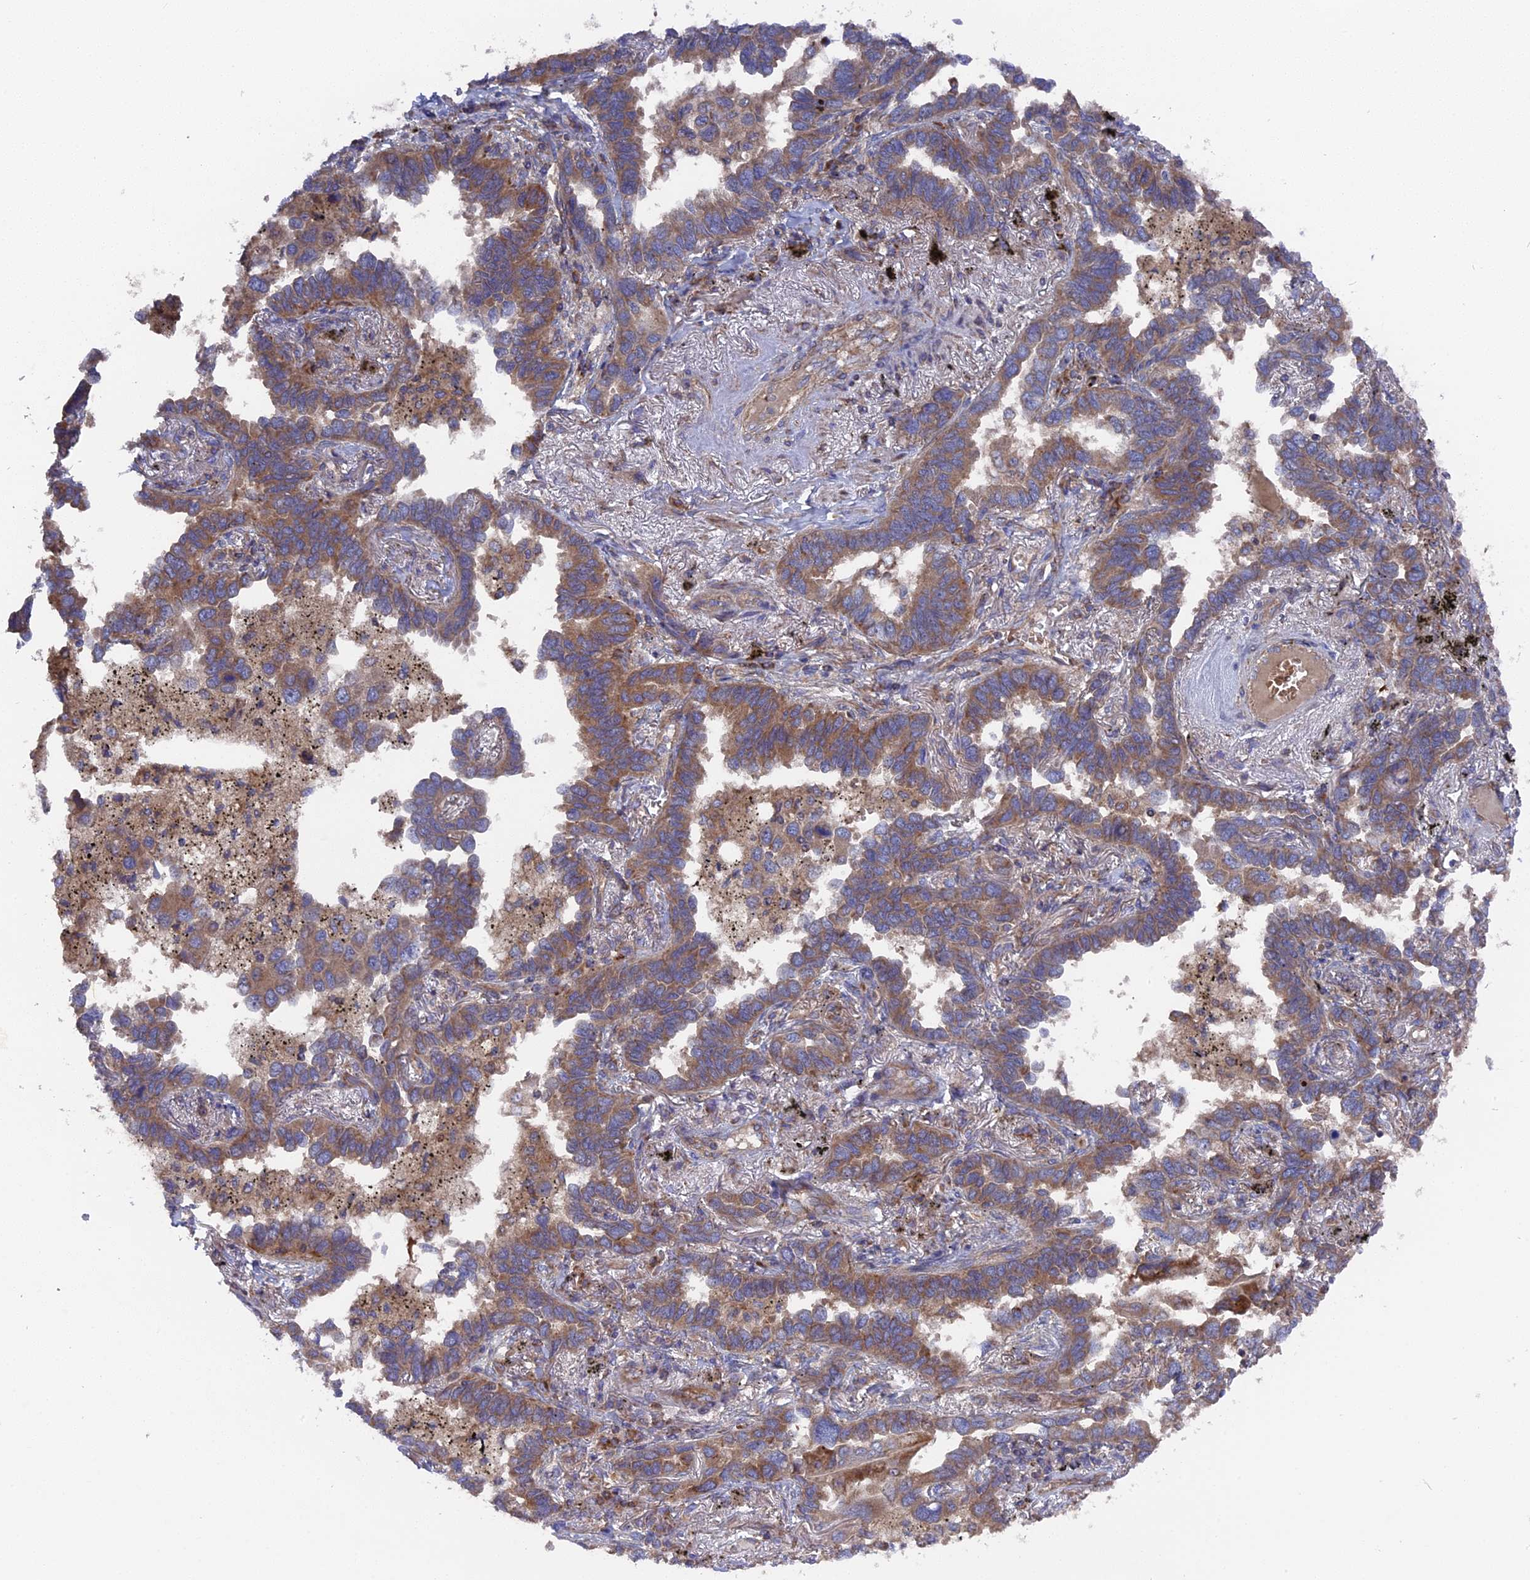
{"staining": {"intensity": "moderate", "quantity": ">75%", "location": "cytoplasmic/membranous"}, "tissue": "lung cancer", "cell_type": "Tumor cells", "image_type": "cancer", "snomed": [{"axis": "morphology", "description": "Adenocarcinoma, NOS"}, {"axis": "topography", "description": "Lung"}], "caption": "Immunohistochemical staining of human adenocarcinoma (lung) exhibits medium levels of moderate cytoplasmic/membranous expression in about >75% of tumor cells.", "gene": "TELO2", "patient": {"sex": "male", "age": 67}}